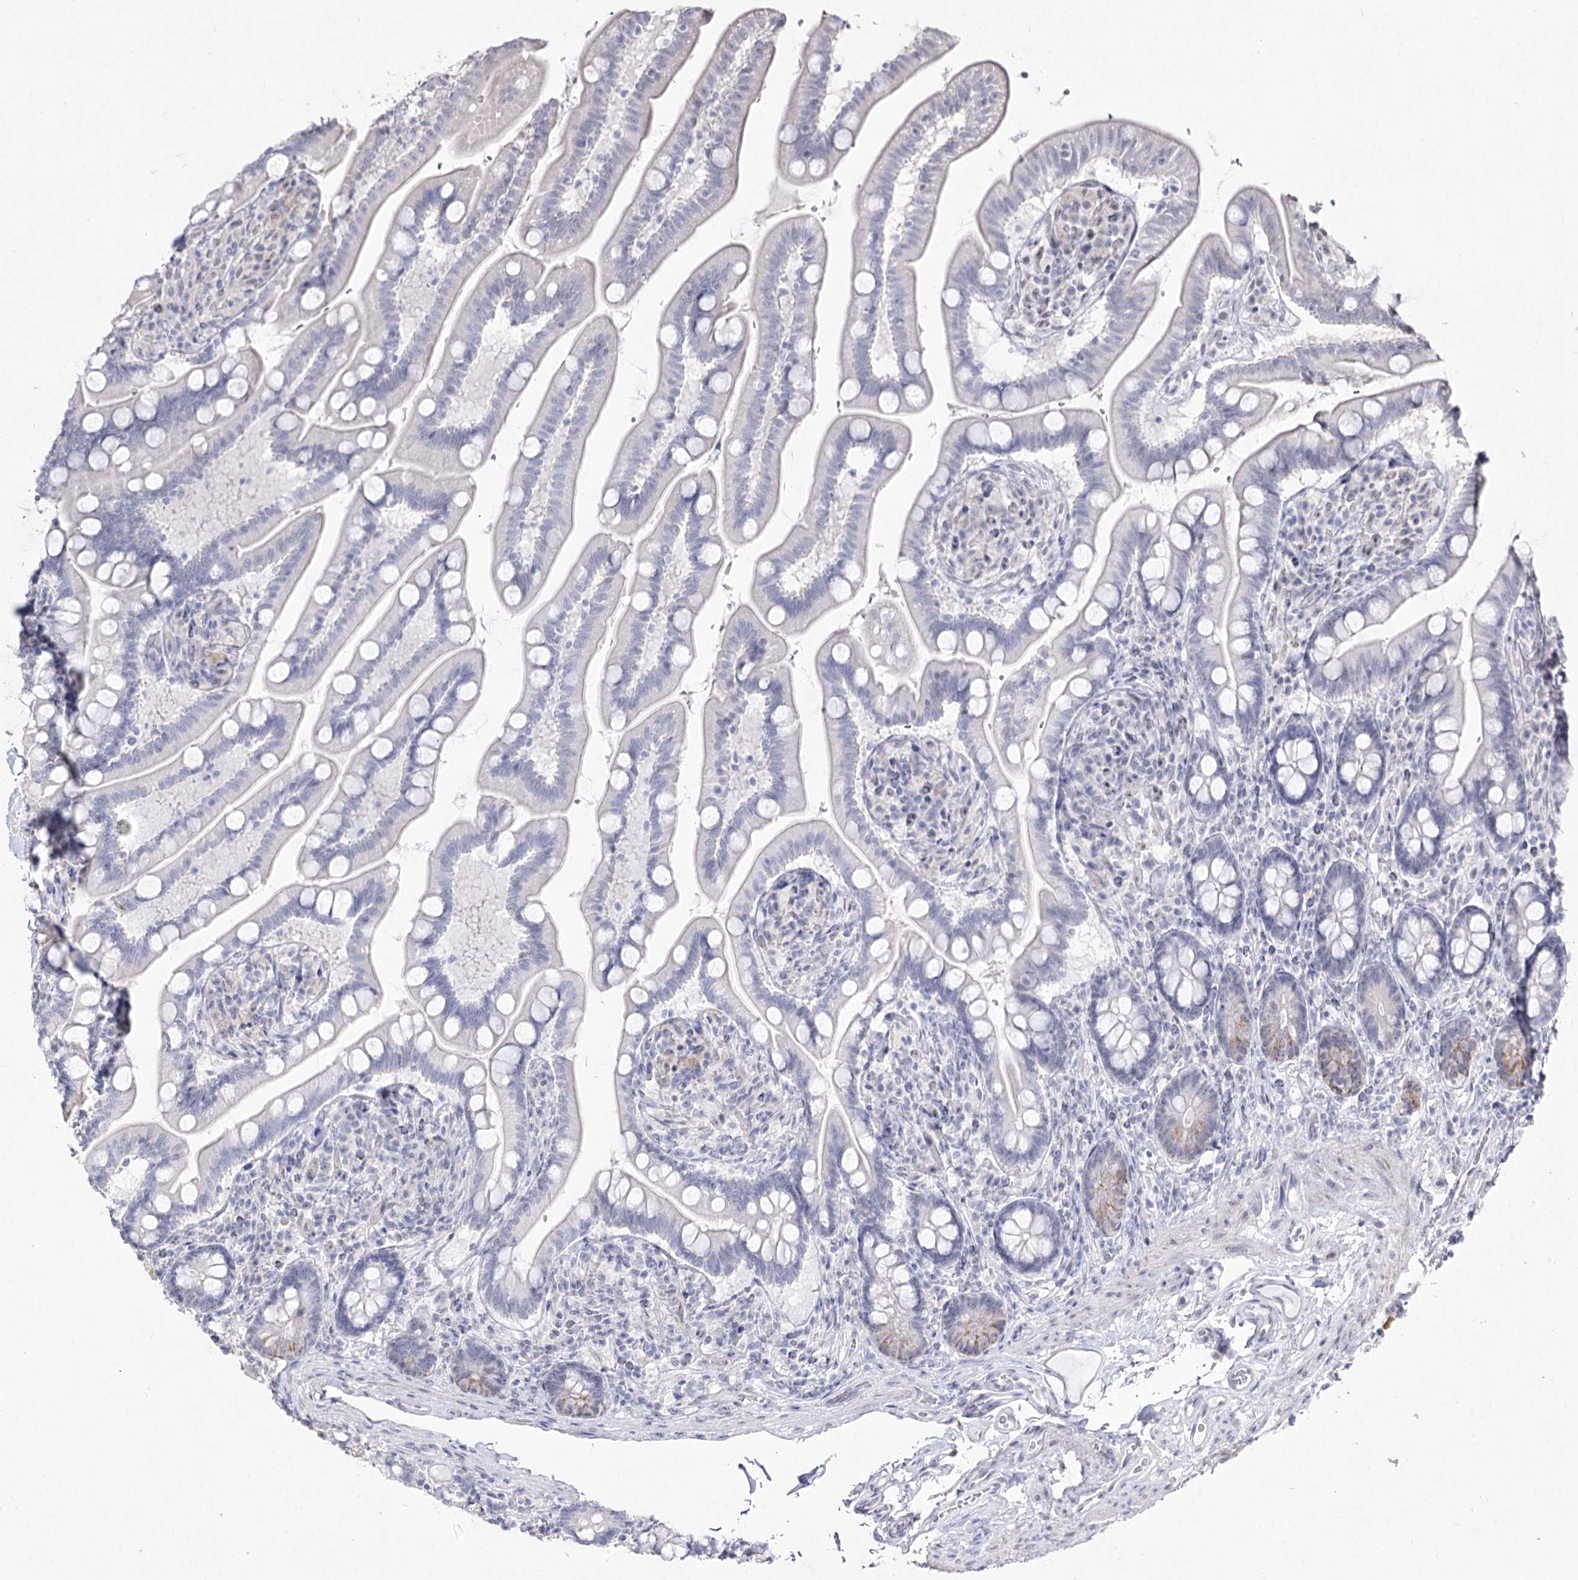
{"staining": {"intensity": "weak", "quantity": "25%-75%", "location": "nuclear"}, "tissue": "small intestine", "cell_type": "Glandular cells", "image_type": "normal", "snomed": [{"axis": "morphology", "description": "Normal tissue, NOS"}, {"axis": "topography", "description": "Small intestine"}], "caption": "Benign small intestine displays weak nuclear expression in approximately 25%-75% of glandular cells.", "gene": "DDX50", "patient": {"sex": "female", "age": 64}}